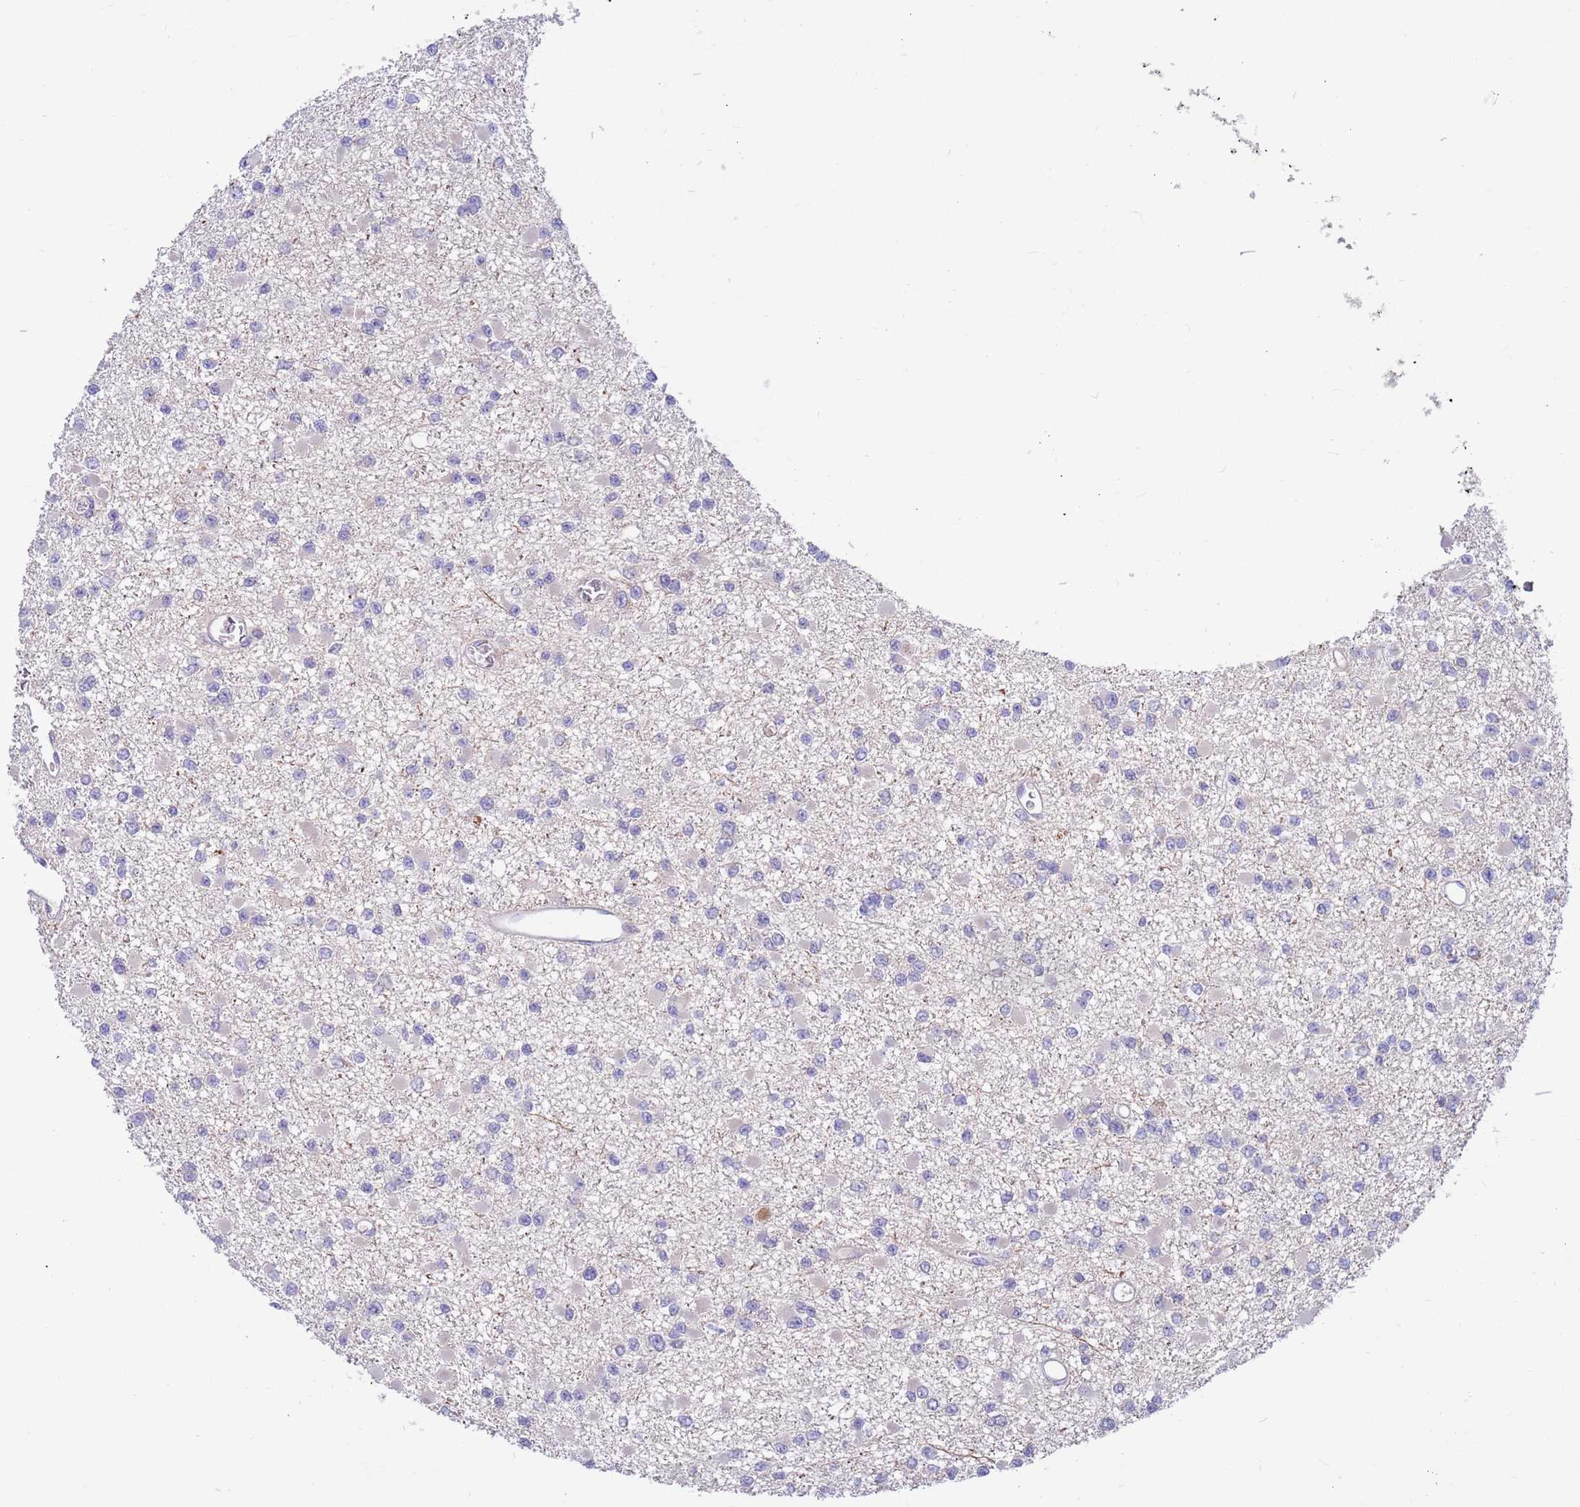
{"staining": {"intensity": "negative", "quantity": "none", "location": "none"}, "tissue": "glioma", "cell_type": "Tumor cells", "image_type": "cancer", "snomed": [{"axis": "morphology", "description": "Glioma, malignant, Low grade"}, {"axis": "topography", "description": "Brain"}], "caption": "Malignant glioma (low-grade) stained for a protein using IHC exhibits no expression tumor cells.", "gene": "KLHL29", "patient": {"sex": "female", "age": 22}}